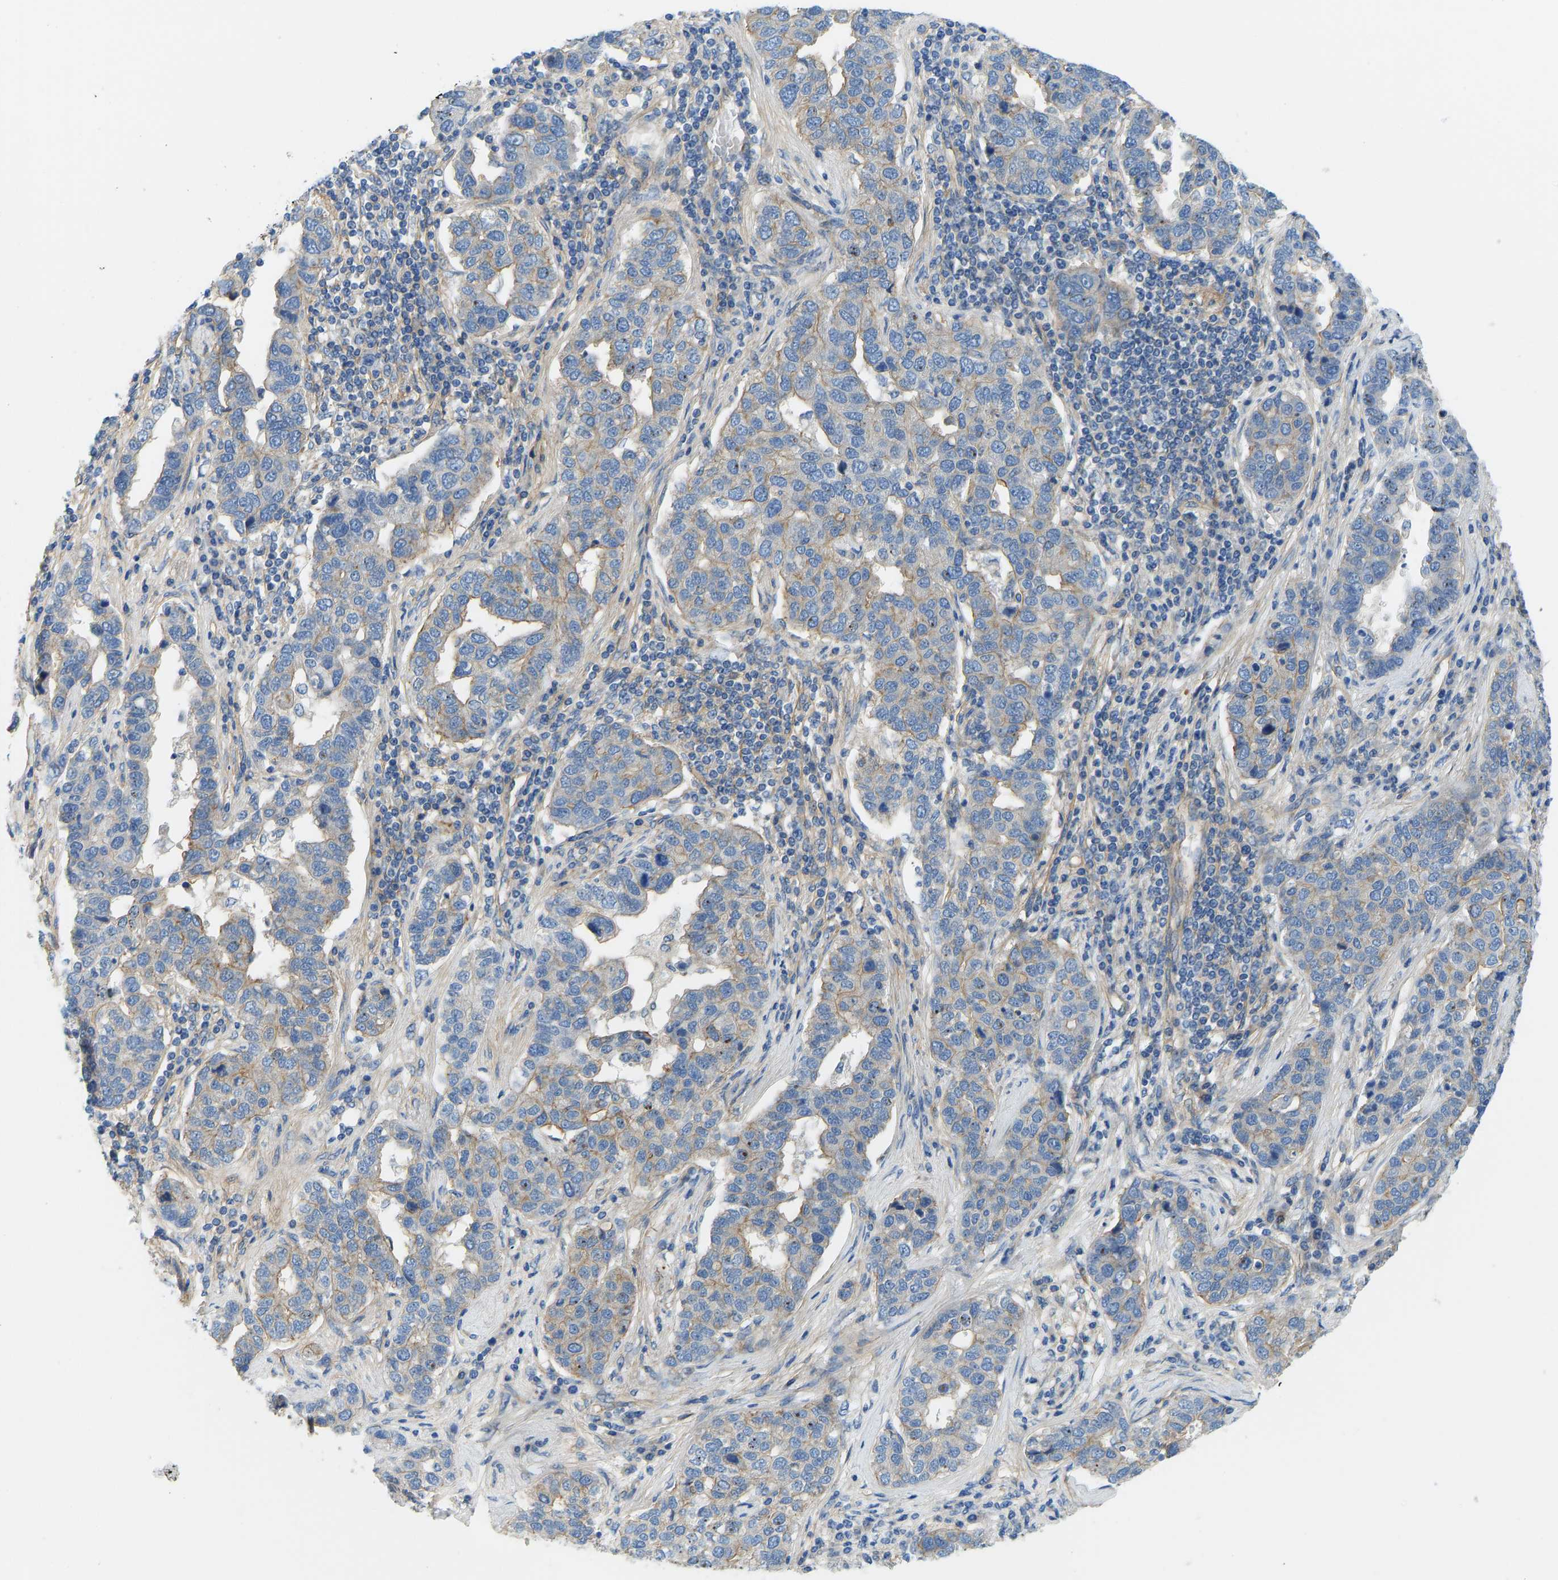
{"staining": {"intensity": "moderate", "quantity": "25%-75%", "location": "cytoplasmic/membranous"}, "tissue": "pancreatic cancer", "cell_type": "Tumor cells", "image_type": "cancer", "snomed": [{"axis": "morphology", "description": "Adenocarcinoma, NOS"}, {"axis": "topography", "description": "Pancreas"}], "caption": "A brown stain shows moderate cytoplasmic/membranous positivity of a protein in human adenocarcinoma (pancreatic) tumor cells. The protein is stained brown, and the nuclei are stained in blue (DAB IHC with brightfield microscopy, high magnification).", "gene": "CHAD", "patient": {"sex": "female", "age": 61}}